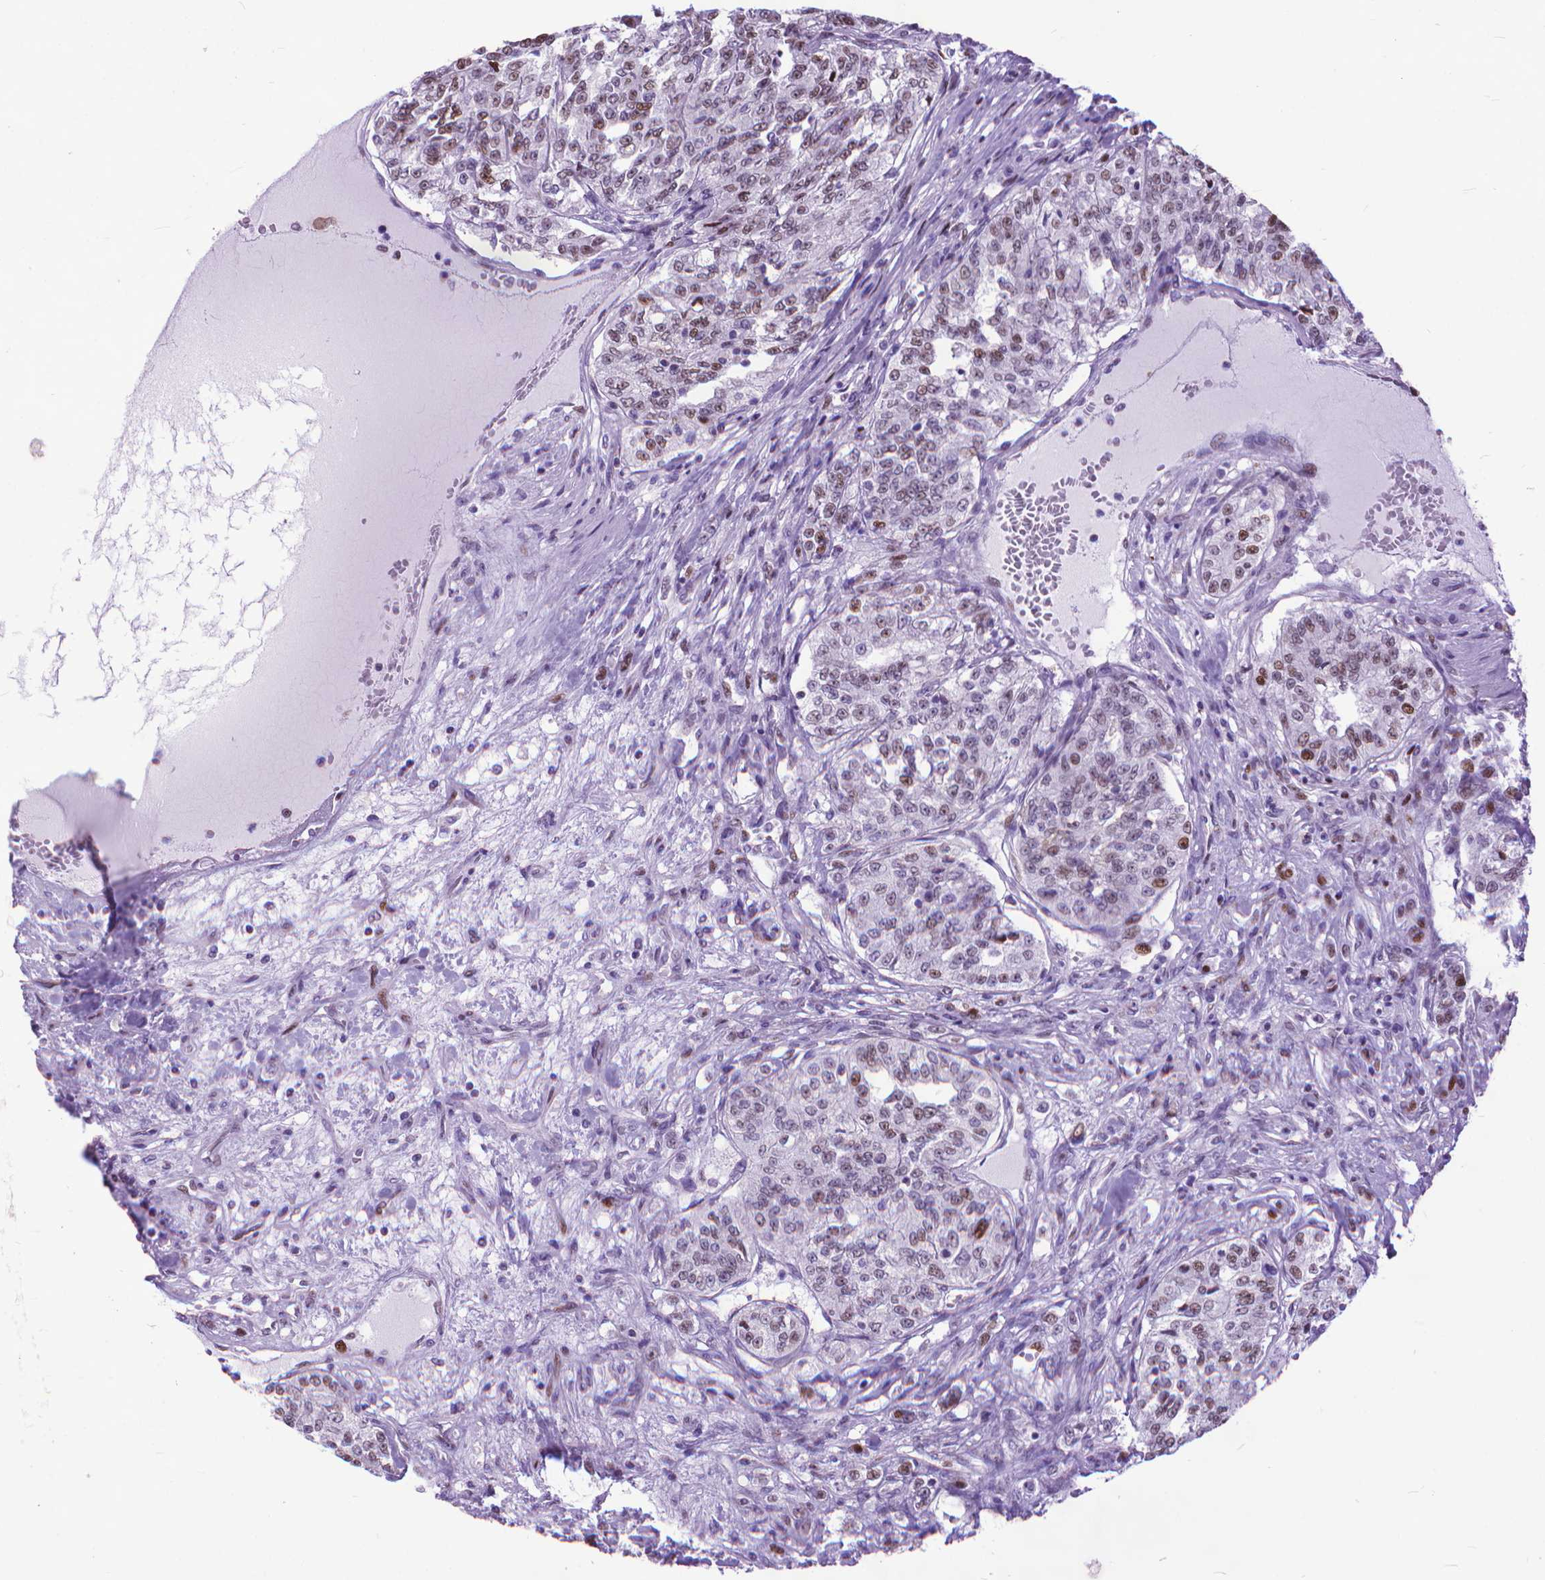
{"staining": {"intensity": "weak", "quantity": "<25%", "location": "nuclear"}, "tissue": "renal cancer", "cell_type": "Tumor cells", "image_type": "cancer", "snomed": [{"axis": "morphology", "description": "Adenocarcinoma, NOS"}, {"axis": "topography", "description": "Kidney"}], "caption": "A high-resolution photomicrograph shows IHC staining of adenocarcinoma (renal), which exhibits no significant positivity in tumor cells.", "gene": "POLE4", "patient": {"sex": "female", "age": 63}}